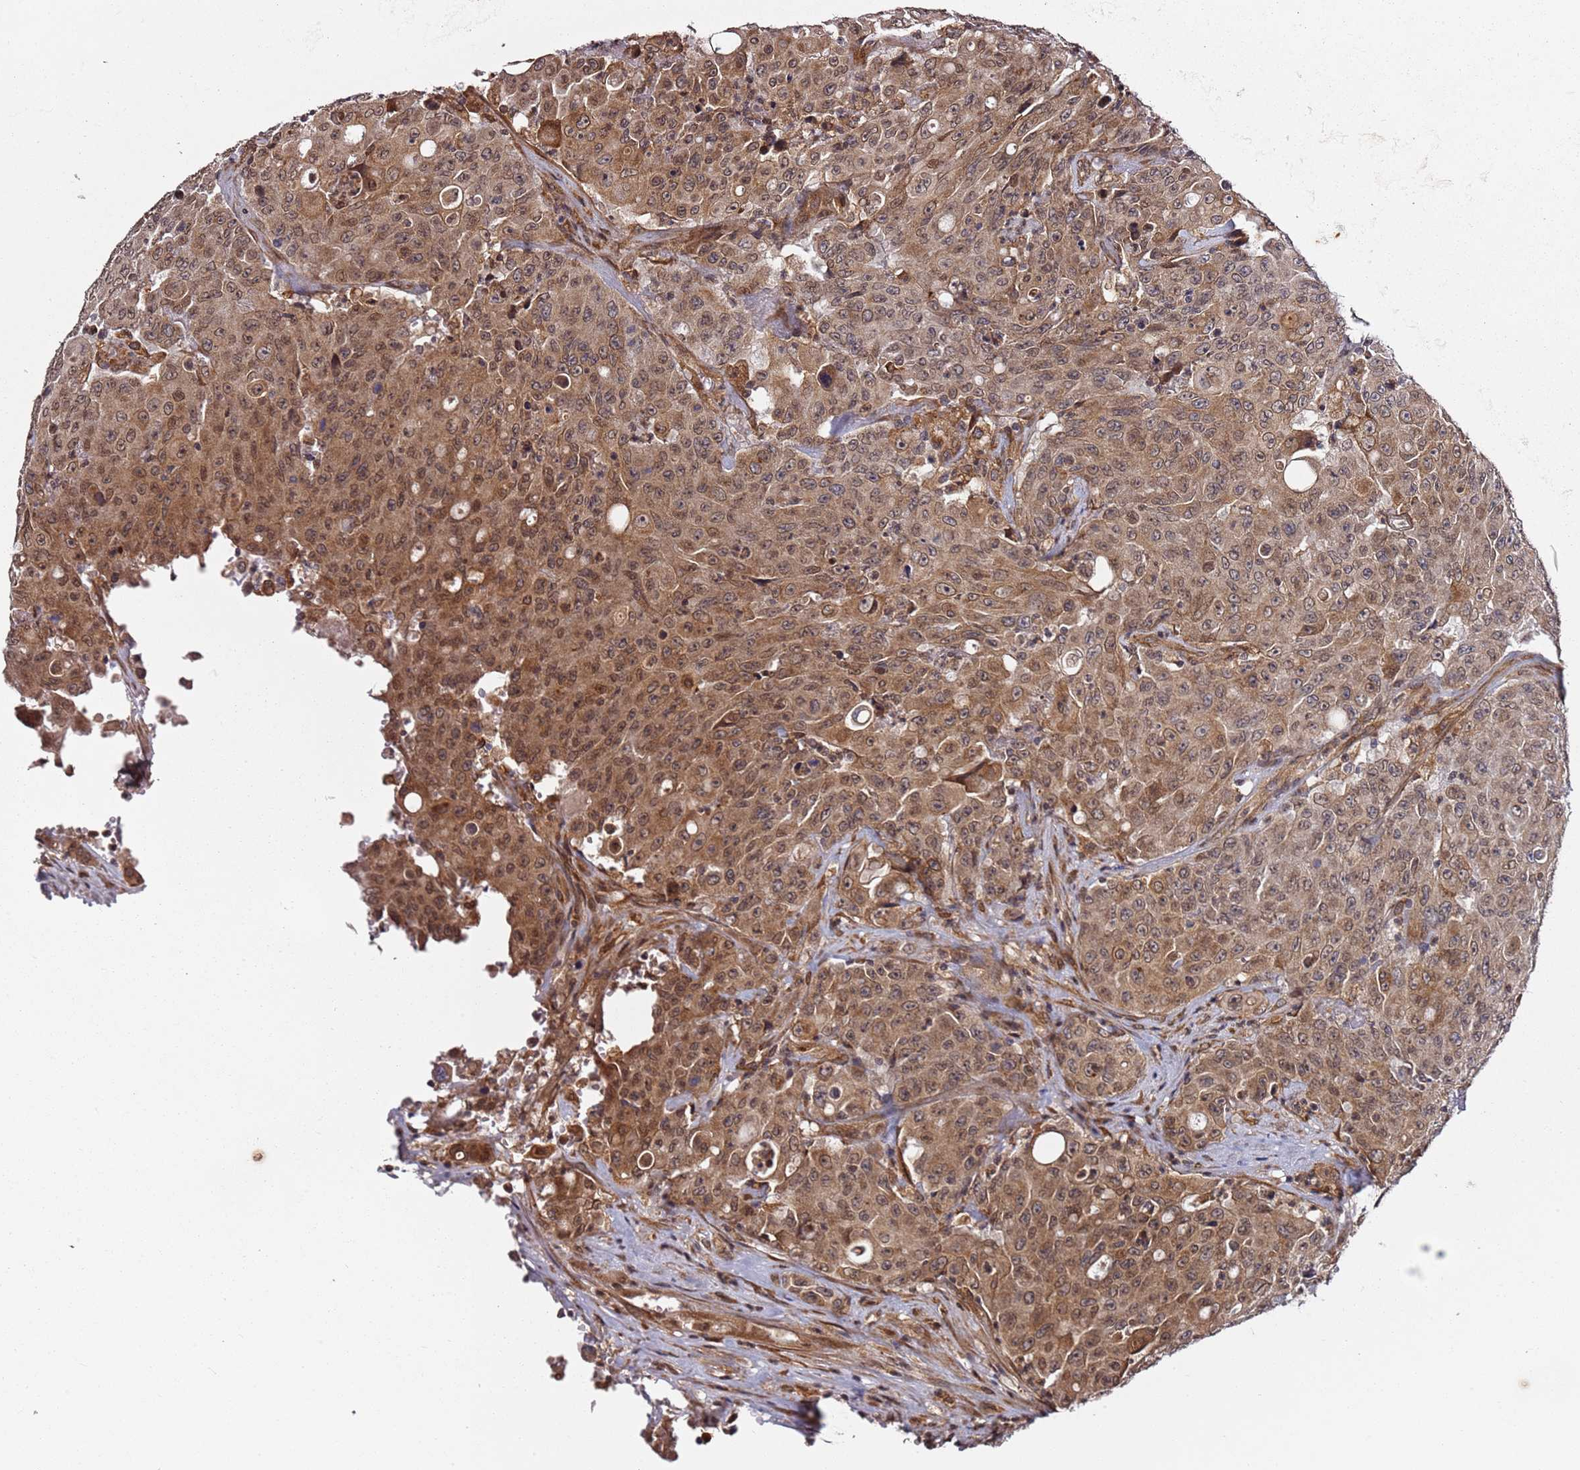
{"staining": {"intensity": "moderate", "quantity": ">75%", "location": "cytoplasmic/membranous,nuclear"}, "tissue": "colorectal cancer", "cell_type": "Tumor cells", "image_type": "cancer", "snomed": [{"axis": "morphology", "description": "Adenocarcinoma, NOS"}, {"axis": "topography", "description": "Colon"}], "caption": "Tumor cells demonstrate moderate cytoplasmic/membranous and nuclear positivity in approximately >75% of cells in colorectal cancer (adenocarcinoma).", "gene": "PRKAB2", "patient": {"sex": "male", "age": 51}}